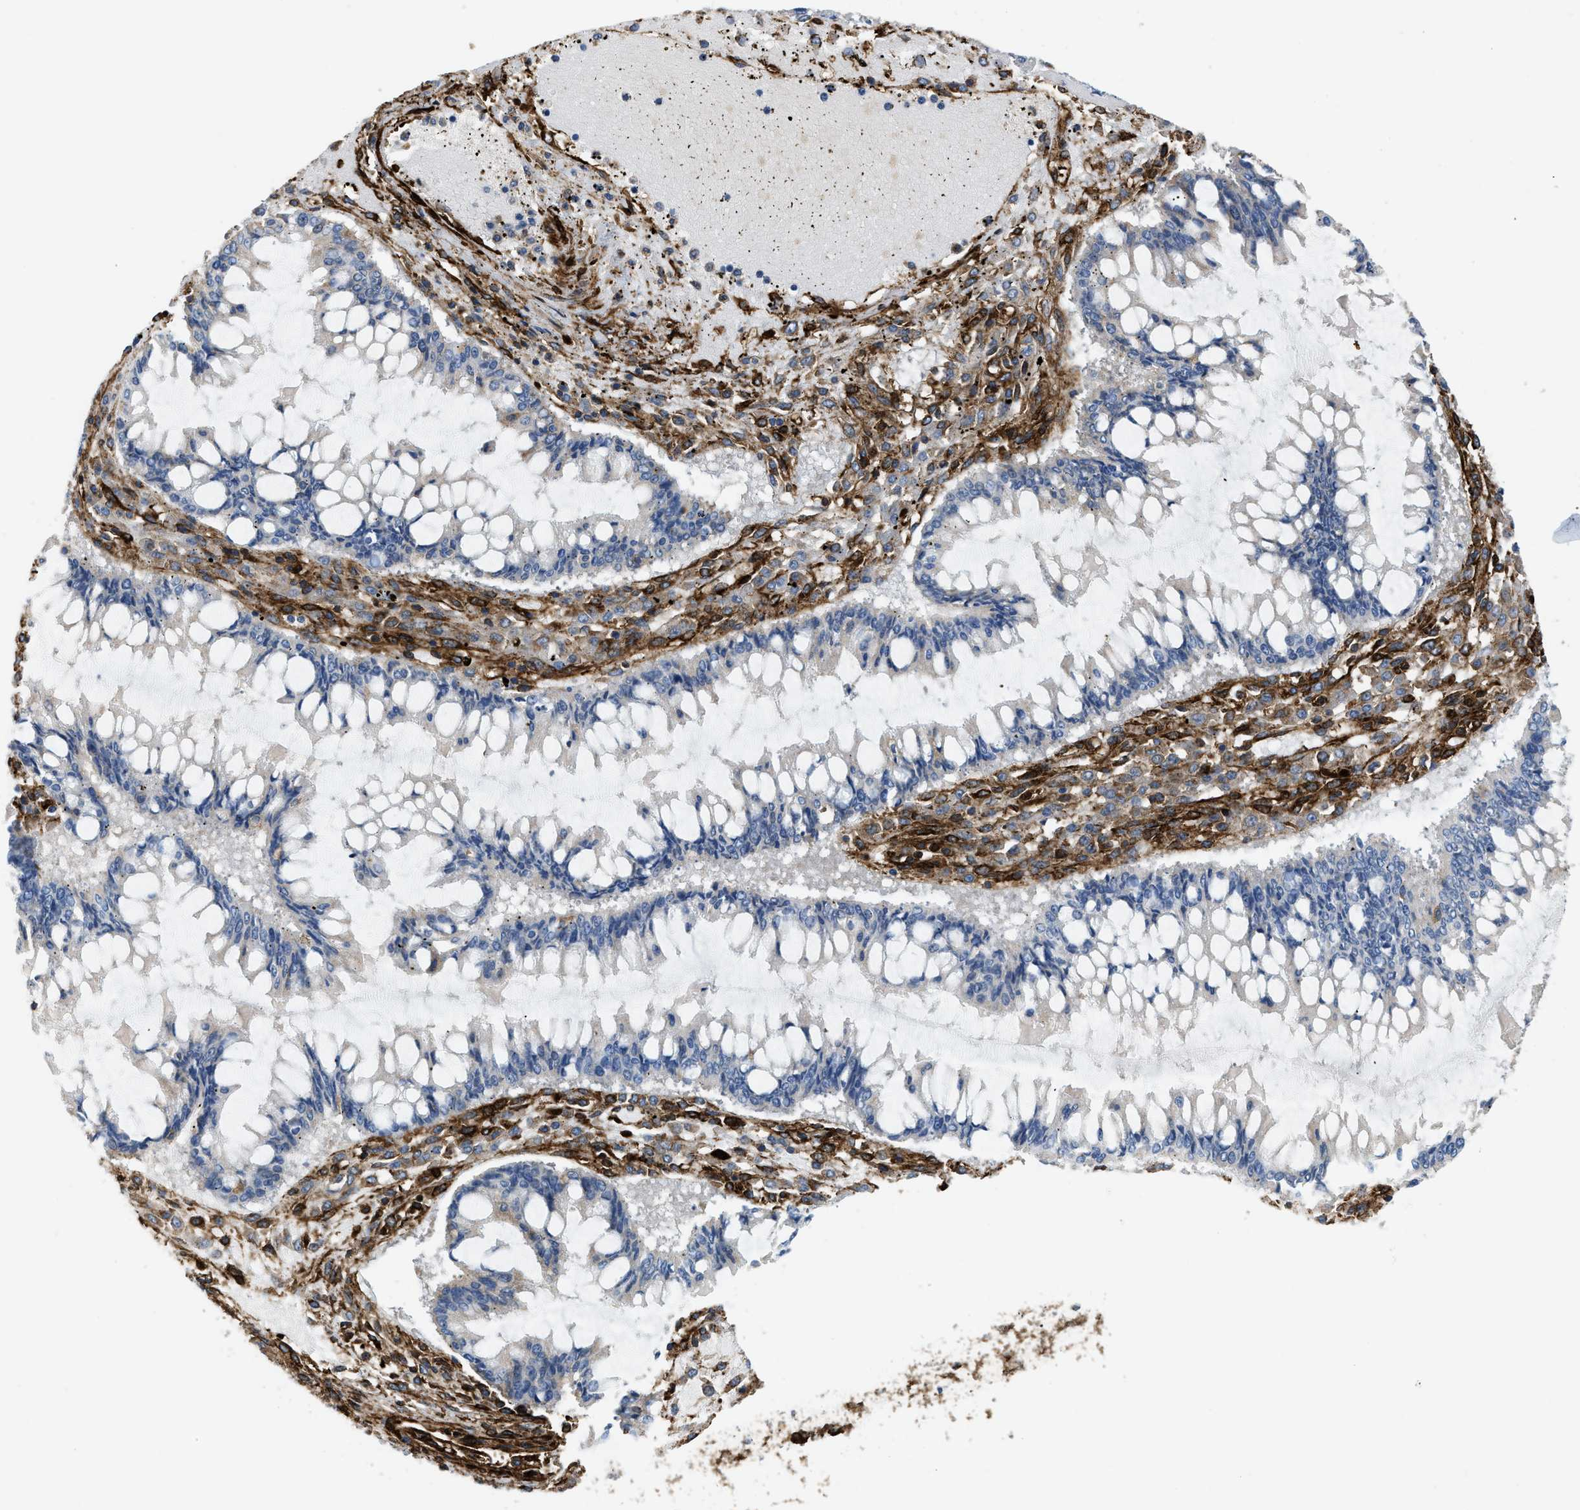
{"staining": {"intensity": "negative", "quantity": "none", "location": "none"}, "tissue": "ovarian cancer", "cell_type": "Tumor cells", "image_type": "cancer", "snomed": [{"axis": "morphology", "description": "Cystadenocarcinoma, mucinous, NOS"}, {"axis": "topography", "description": "Ovary"}], "caption": "The immunohistochemistry (IHC) image has no significant expression in tumor cells of mucinous cystadenocarcinoma (ovarian) tissue. (DAB IHC with hematoxylin counter stain).", "gene": "HIP1", "patient": {"sex": "female", "age": 73}}